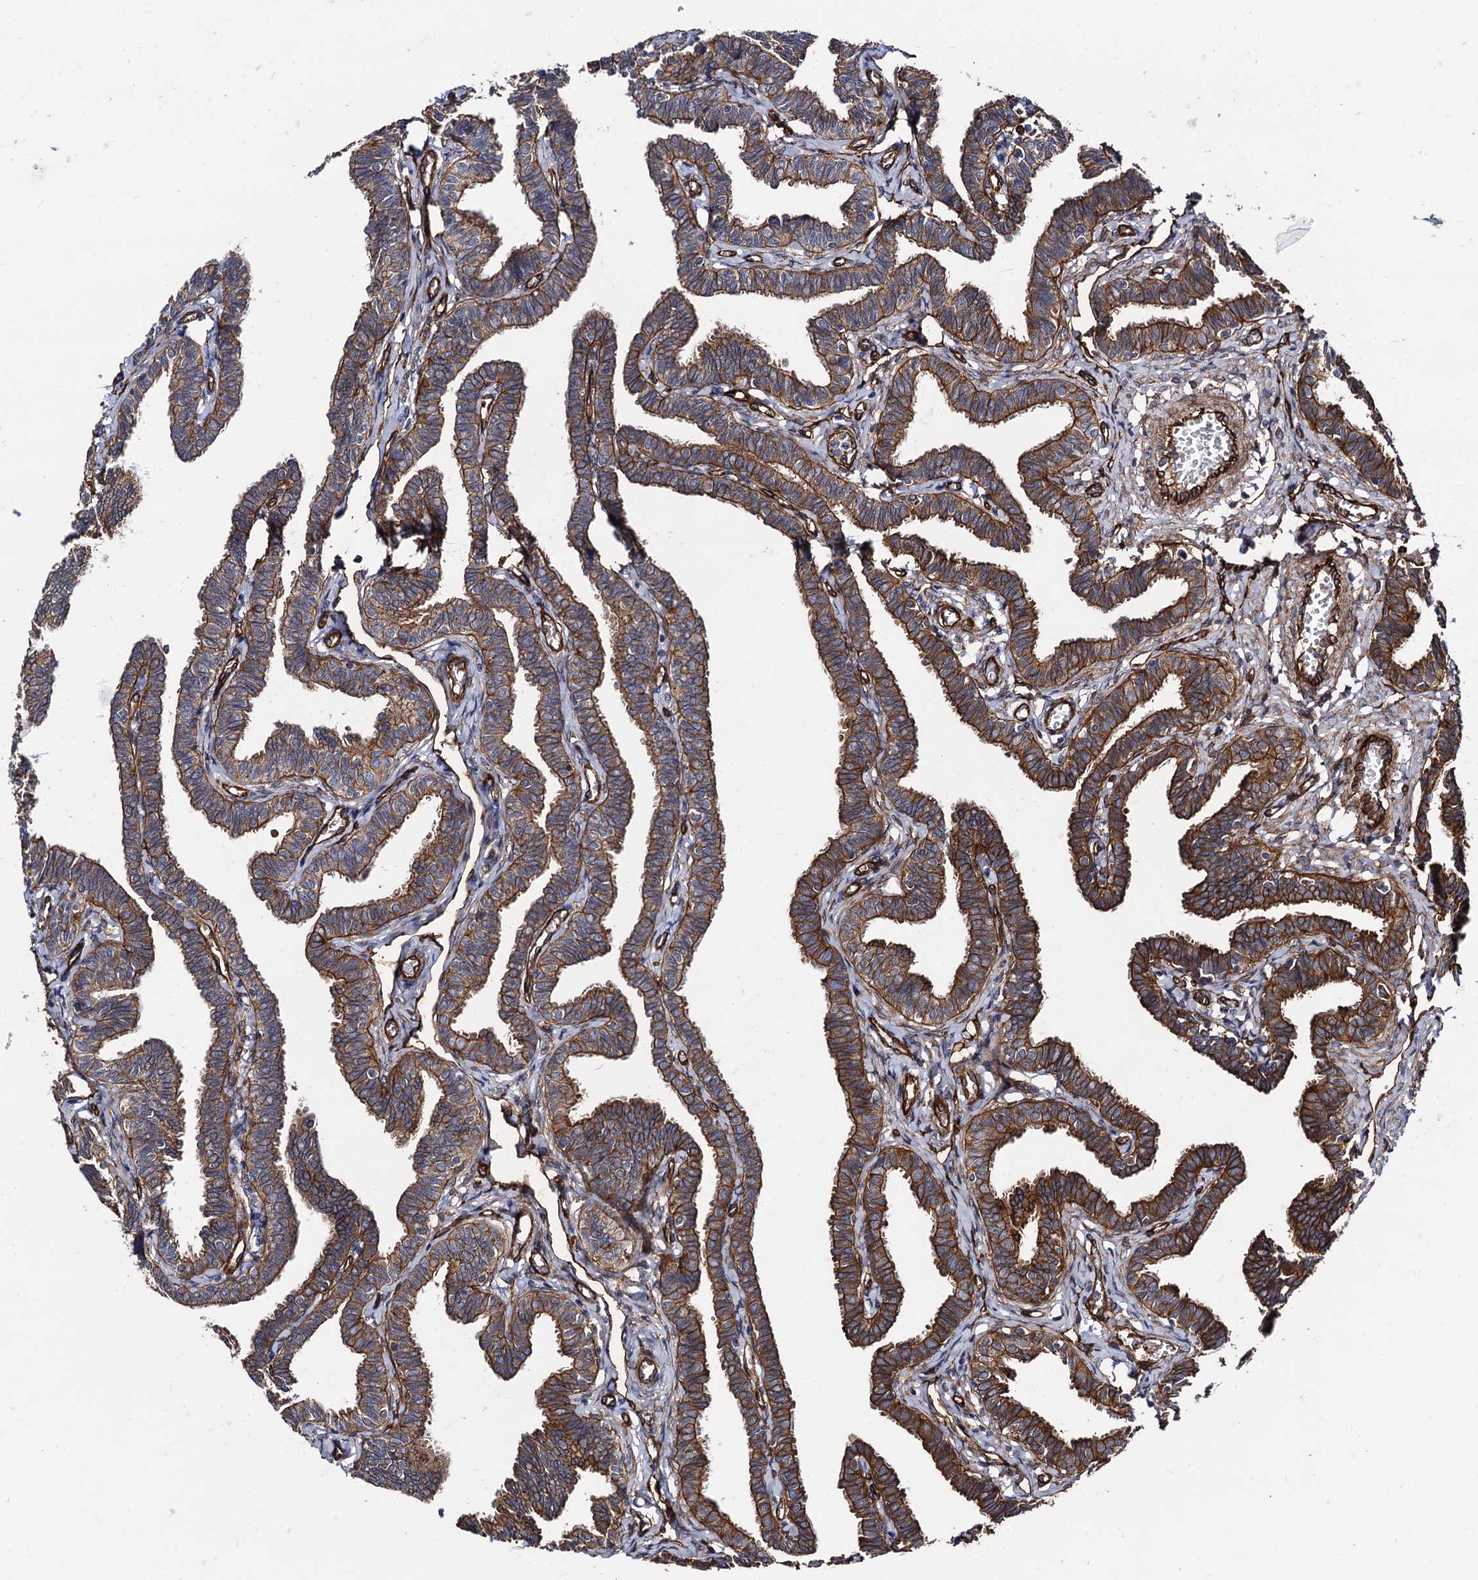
{"staining": {"intensity": "strong", "quantity": ">75%", "location": "cytoplasmic/membranous"}, "tissue": "fallopian tube", "cell_type": "Glandular cells", "image_type": "normal", "snomed": [{"axis": "morphology", "description": "Normal tissue, NOS"}, {"axis": "topography", "description": "Fallopian tube"}, {"axis": "topography", "description": "Ovary"}], "caption": "A photomicrograph showing strong cytoplasmic/membranous positivity in approximately >75% of glandular cells in normal fallopian tube, as visualized by brown immunohistochemical staining.", "gene": "CIP2A", "patient": {"sex": "female", "age": 23}}